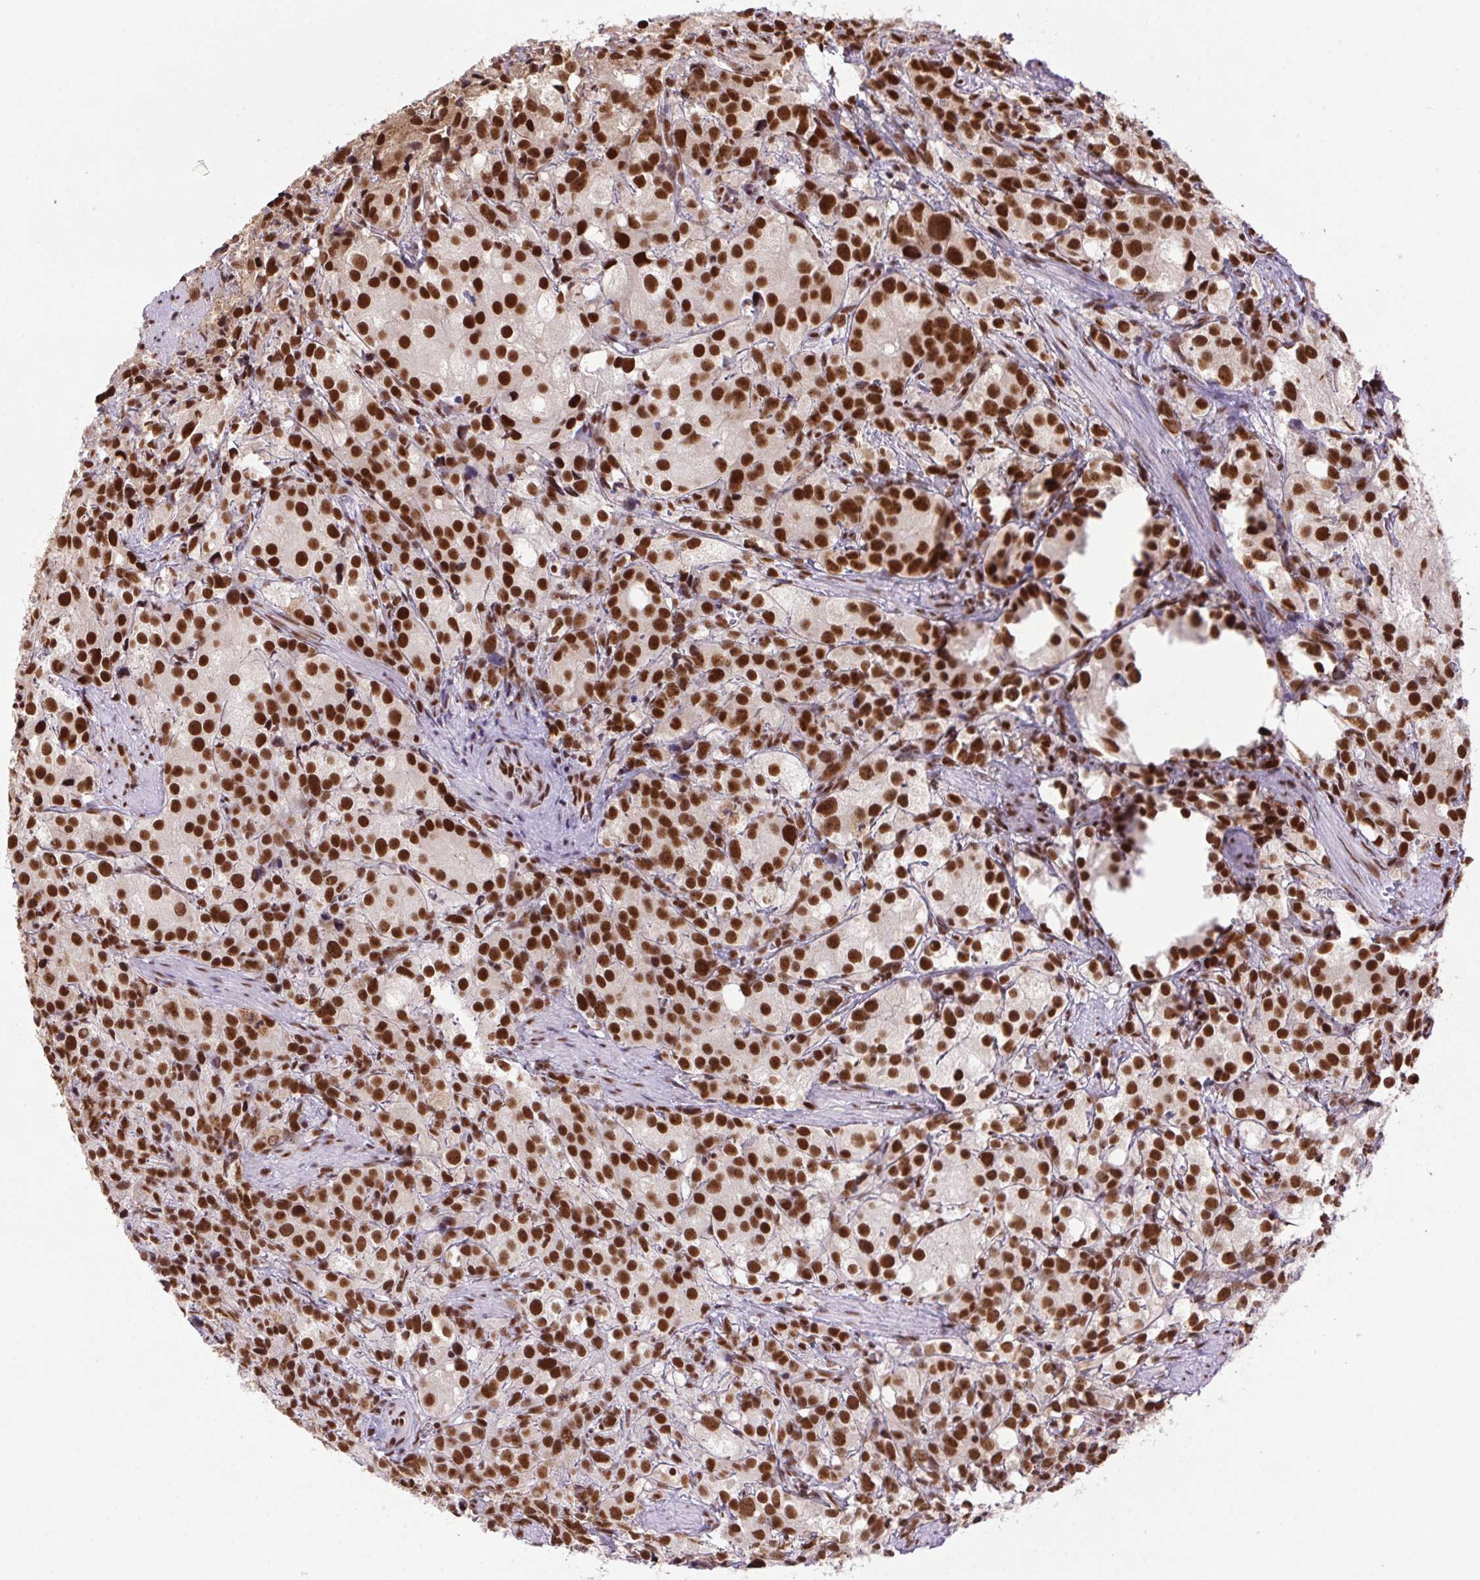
{"staining": {"intensity": "strong", "quantity": ">75%", "location": "nuclear"}, "tissue": "prostate cancer", "cell_type": "Tumor cells", "image_type": "cancer", "snomed": [{"axis": "morphology", "description": "Adenocarcinoma, High grade"}, {"axis": "topography", "description": "Prostate"}], "caption": "This photomicrograph displays immunohistochemistry (IHC) staining of prostate cancer, with high strong nuclear staining in about >75% of tumor cells.", "gene": "ZNF207", "patient": {"sex": "male", "age": 86}}